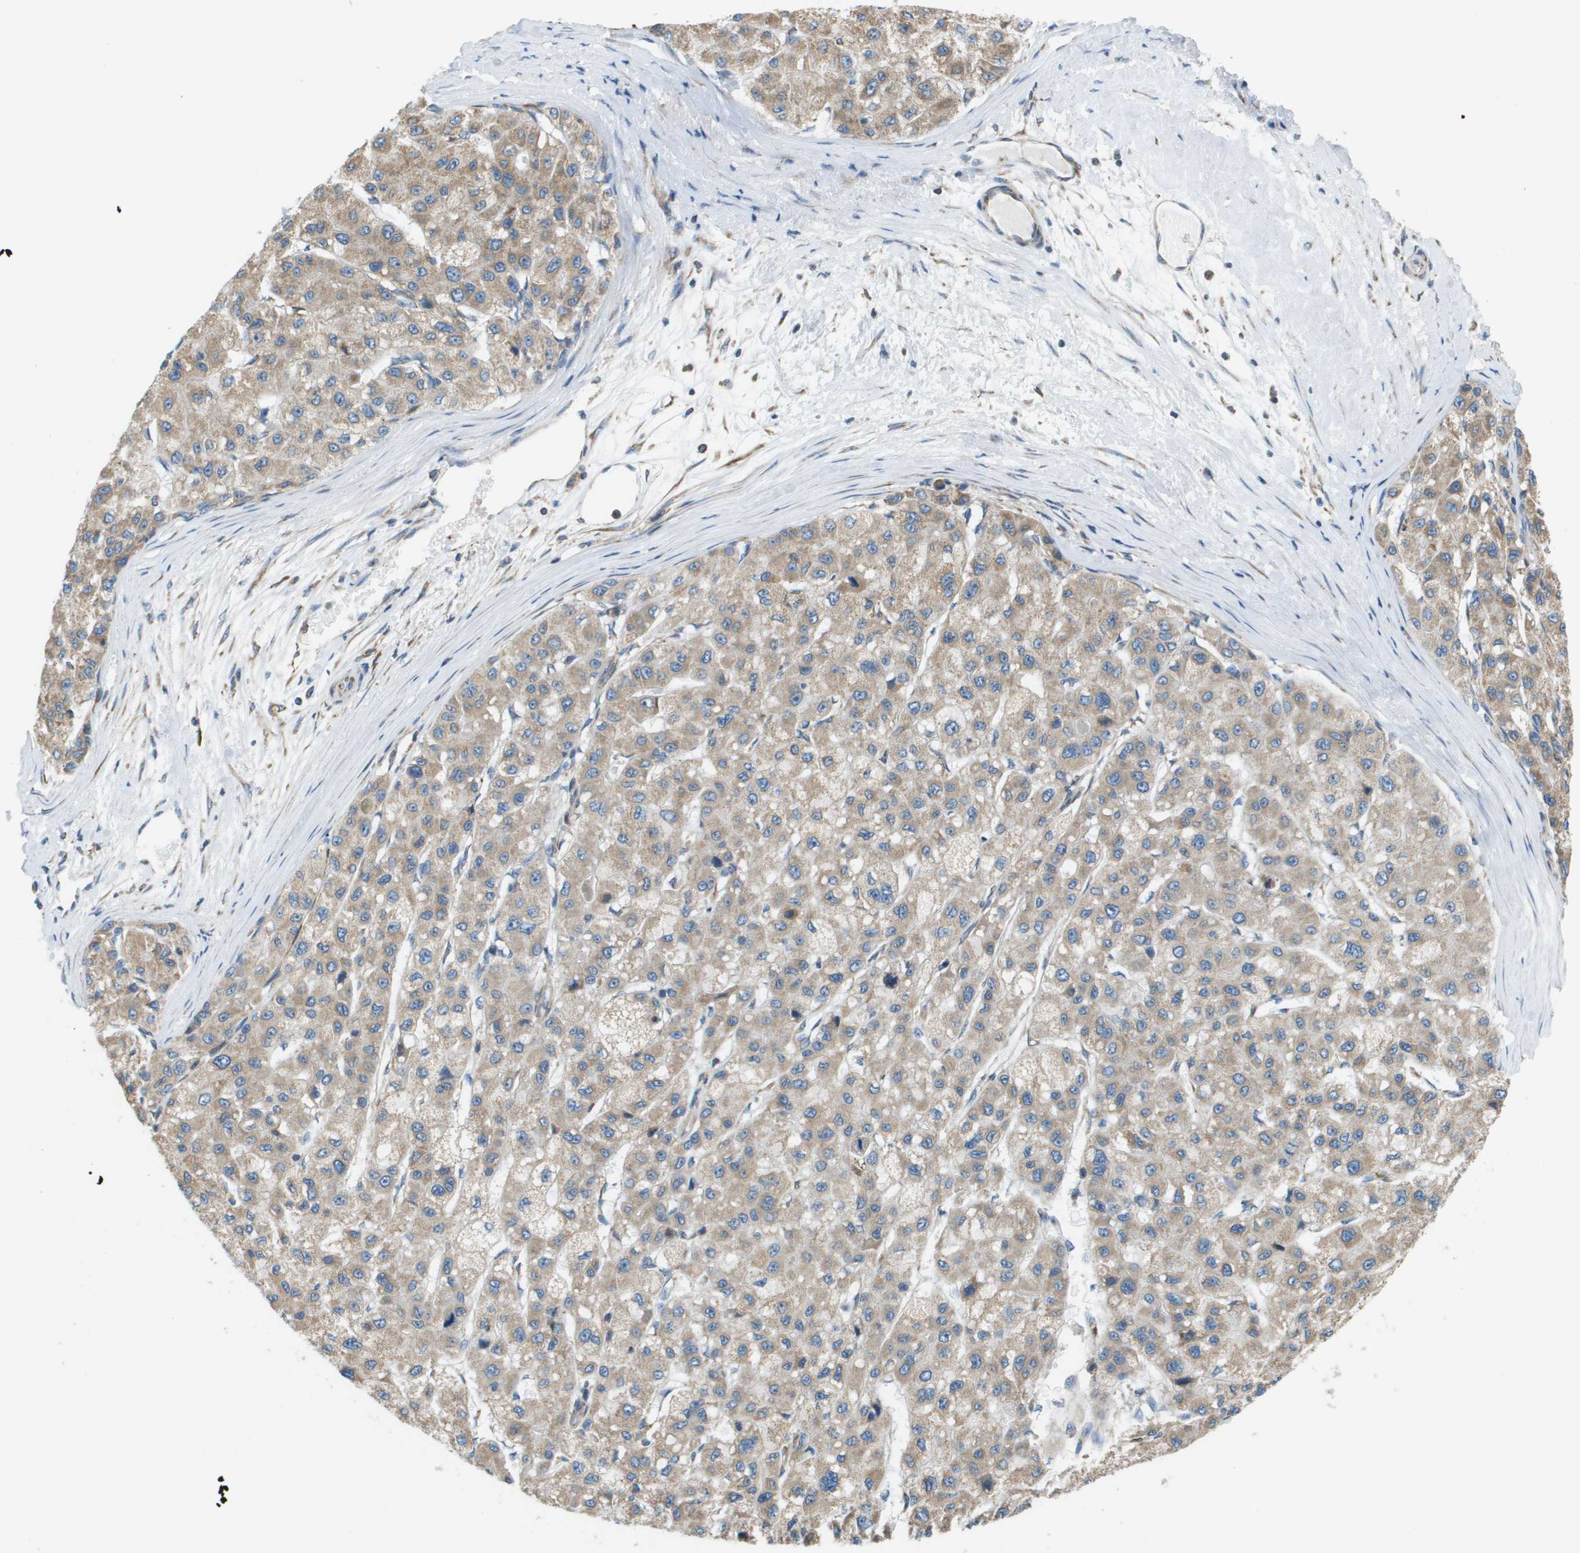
{"staining": {"intensity": "weak", "quantity": ">75%", "location": "cytoplasmic/membranous"}, "tissue": "liver cancer", "cell_type": "Tumor cells", "image_type": "cancer", "snomed": [{"axis": "morphology", "description": "Carcinoma, Hepatocellular, NOS"}, {"axis": "topography", "description": "Liver"}], "caption": "This histopathology image exhibits immunohistochemistry staining of liver cancer (hepatocellular carcinoma), with low weak cytoplasmic/membranous staining in approximately >75% of tumor cells.", "gene": "TAOK3", "patient": {"sex": "male", "age": 80}}